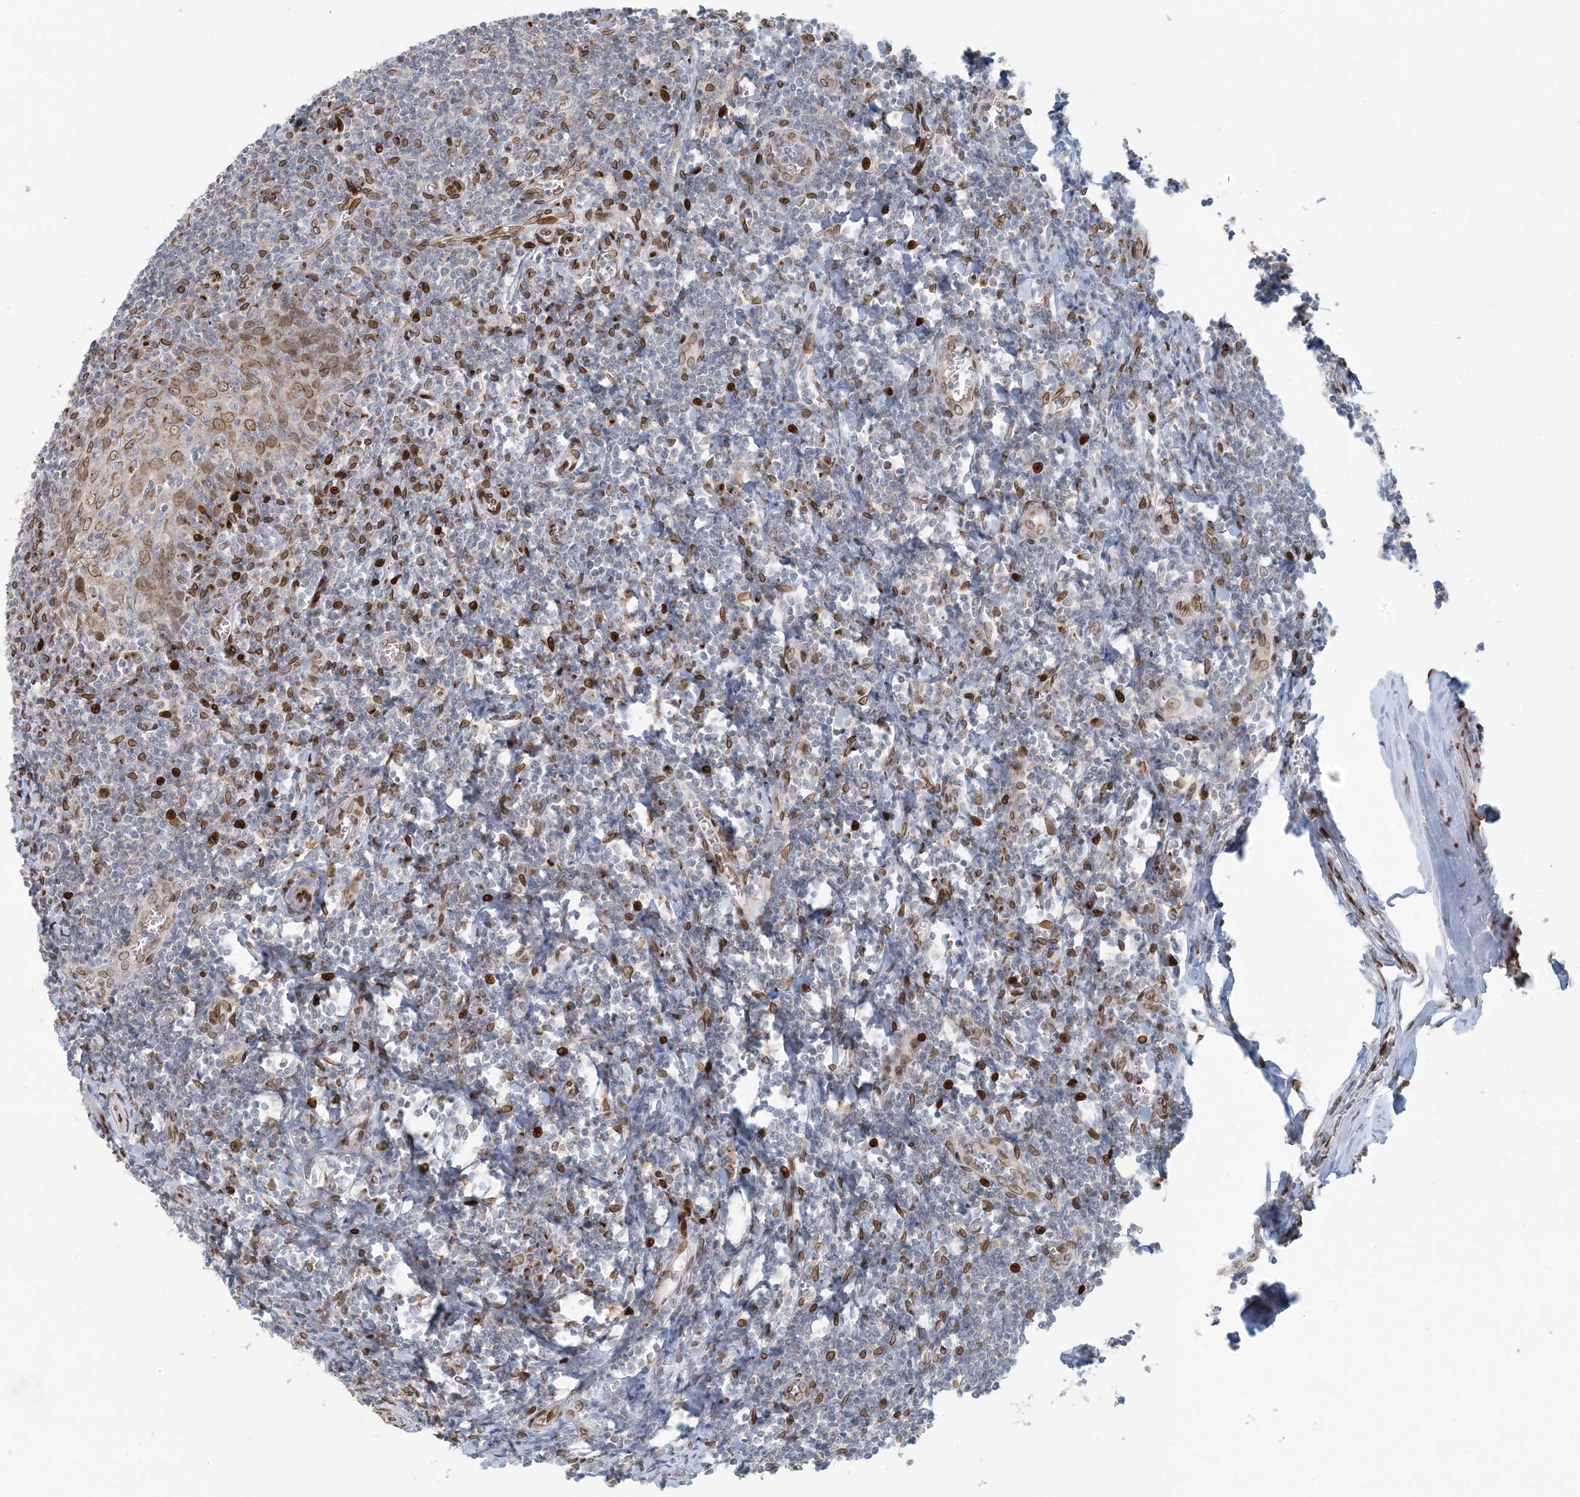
{"staining": {"intensity": "moderate", "quantity": "25%-75%", "location": "cytoplasmic/membranous,nuclear"}, "tissue": "tonsil", "cell_type": "Germinal center cells", "image_type": "normal", "snomed": [{"axis": "morphology", "description": "Normal tissue, NOS"}, {"axis": "topography", "description": "Tonsil"}], "caption": "Protein staining by immunohistochemistry (IHC) reveals moderate cytoplasmic/membranous,nuclear expression in approximately 25%-75% of germinal center cells in benign tonsil. (DAB IHC with brightfield microscopy, high magnification).", "gene": "SLC35A2", "patient": {"sex": "male", "age": 27}}